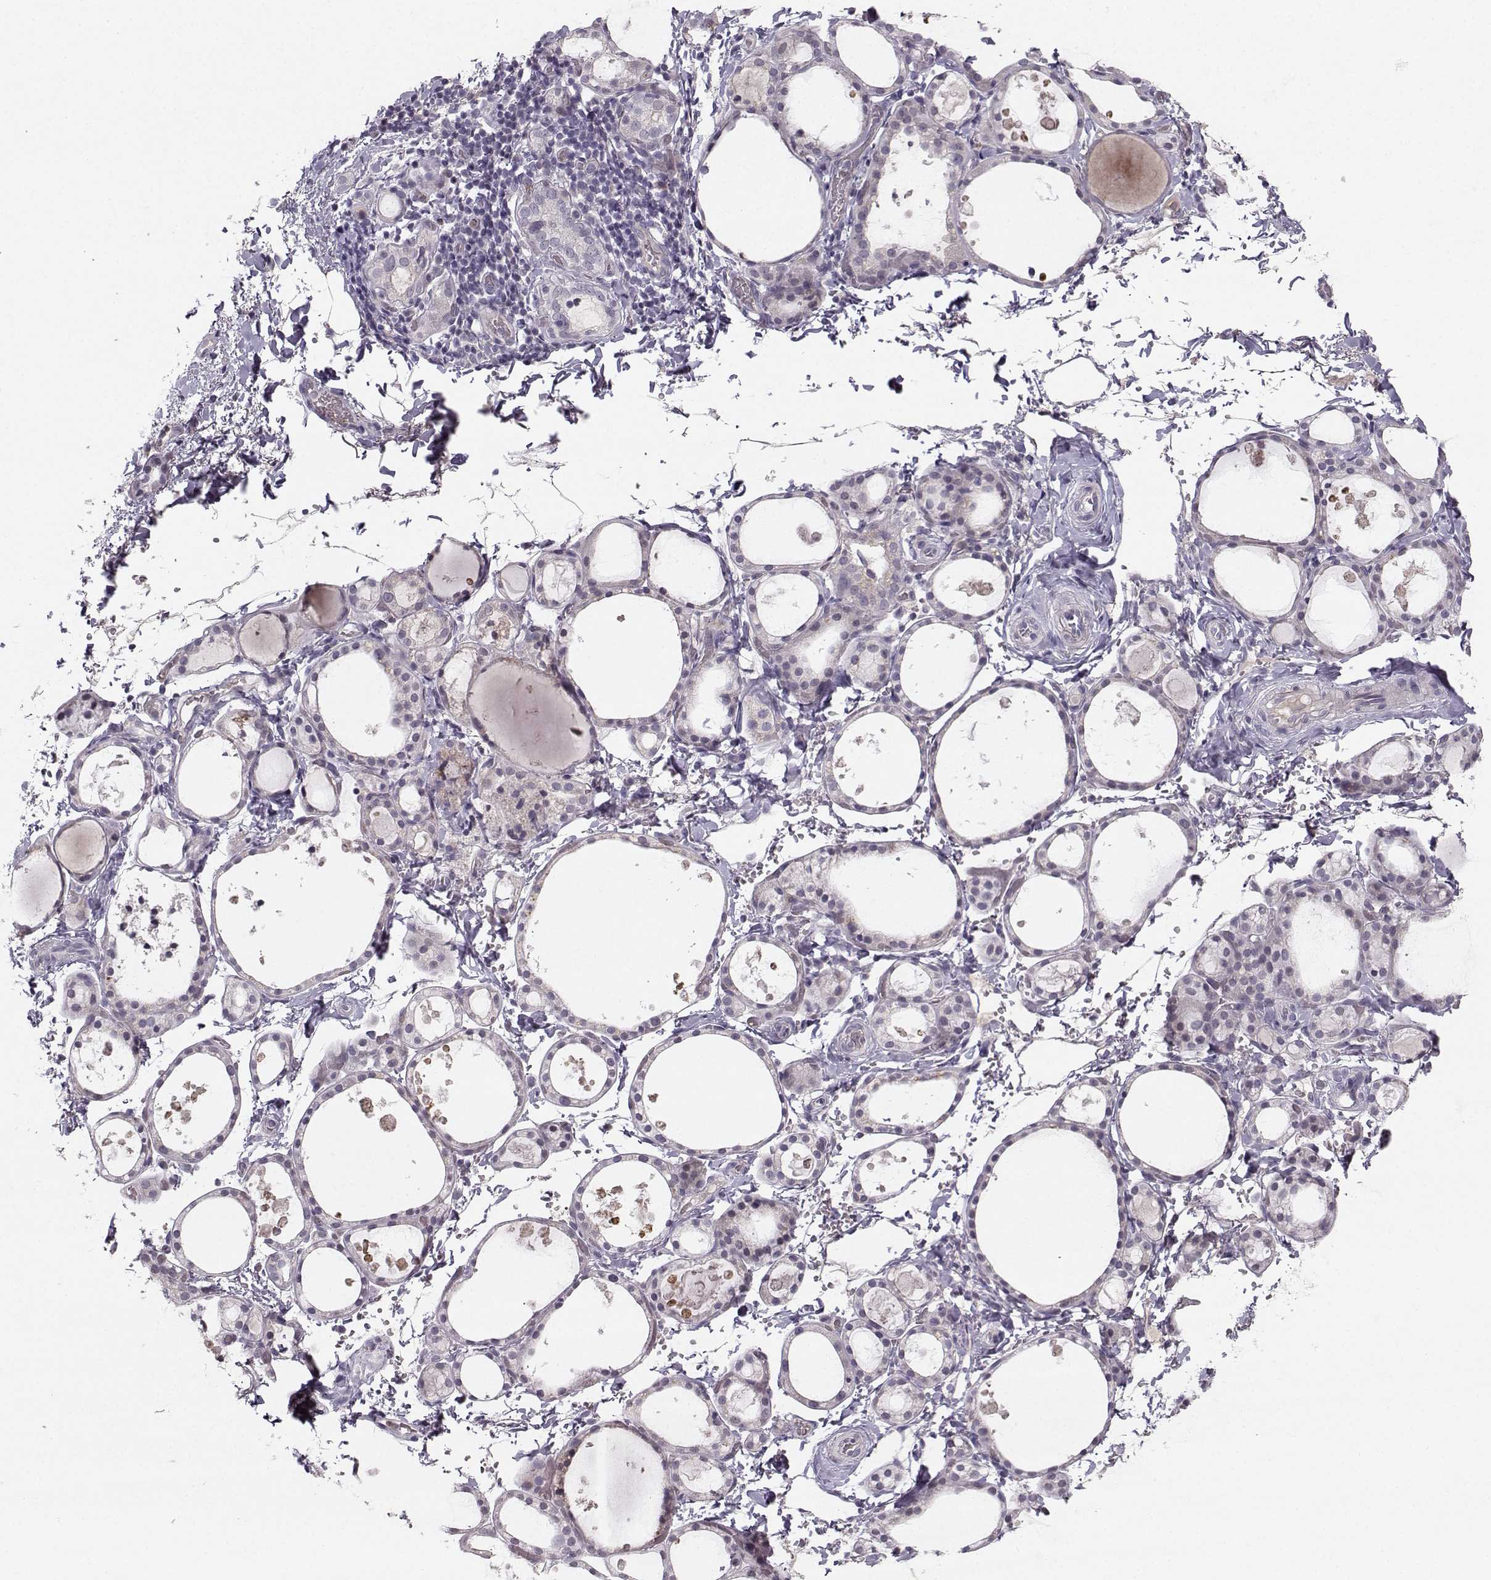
{"staining": {"intensity": "negative", "quantity": "none", "location": "none"}, "tissue": "thyroid gland", "cell_type": "Glandular cells", "image_type": "normal", "snomed": [{"axis": "morphology", "description": "Normal tissue, NOS"}, {"axis": "topography", "description": "Thyroid gland"}], "caption": "The image shows no significant positivity in glandular cells of thyroid gland. (Immunohistochemistry, brightfield microscopy, high magnification).", "gene": "OPRD1", "patient": {"sex": "male", "age": 68}}